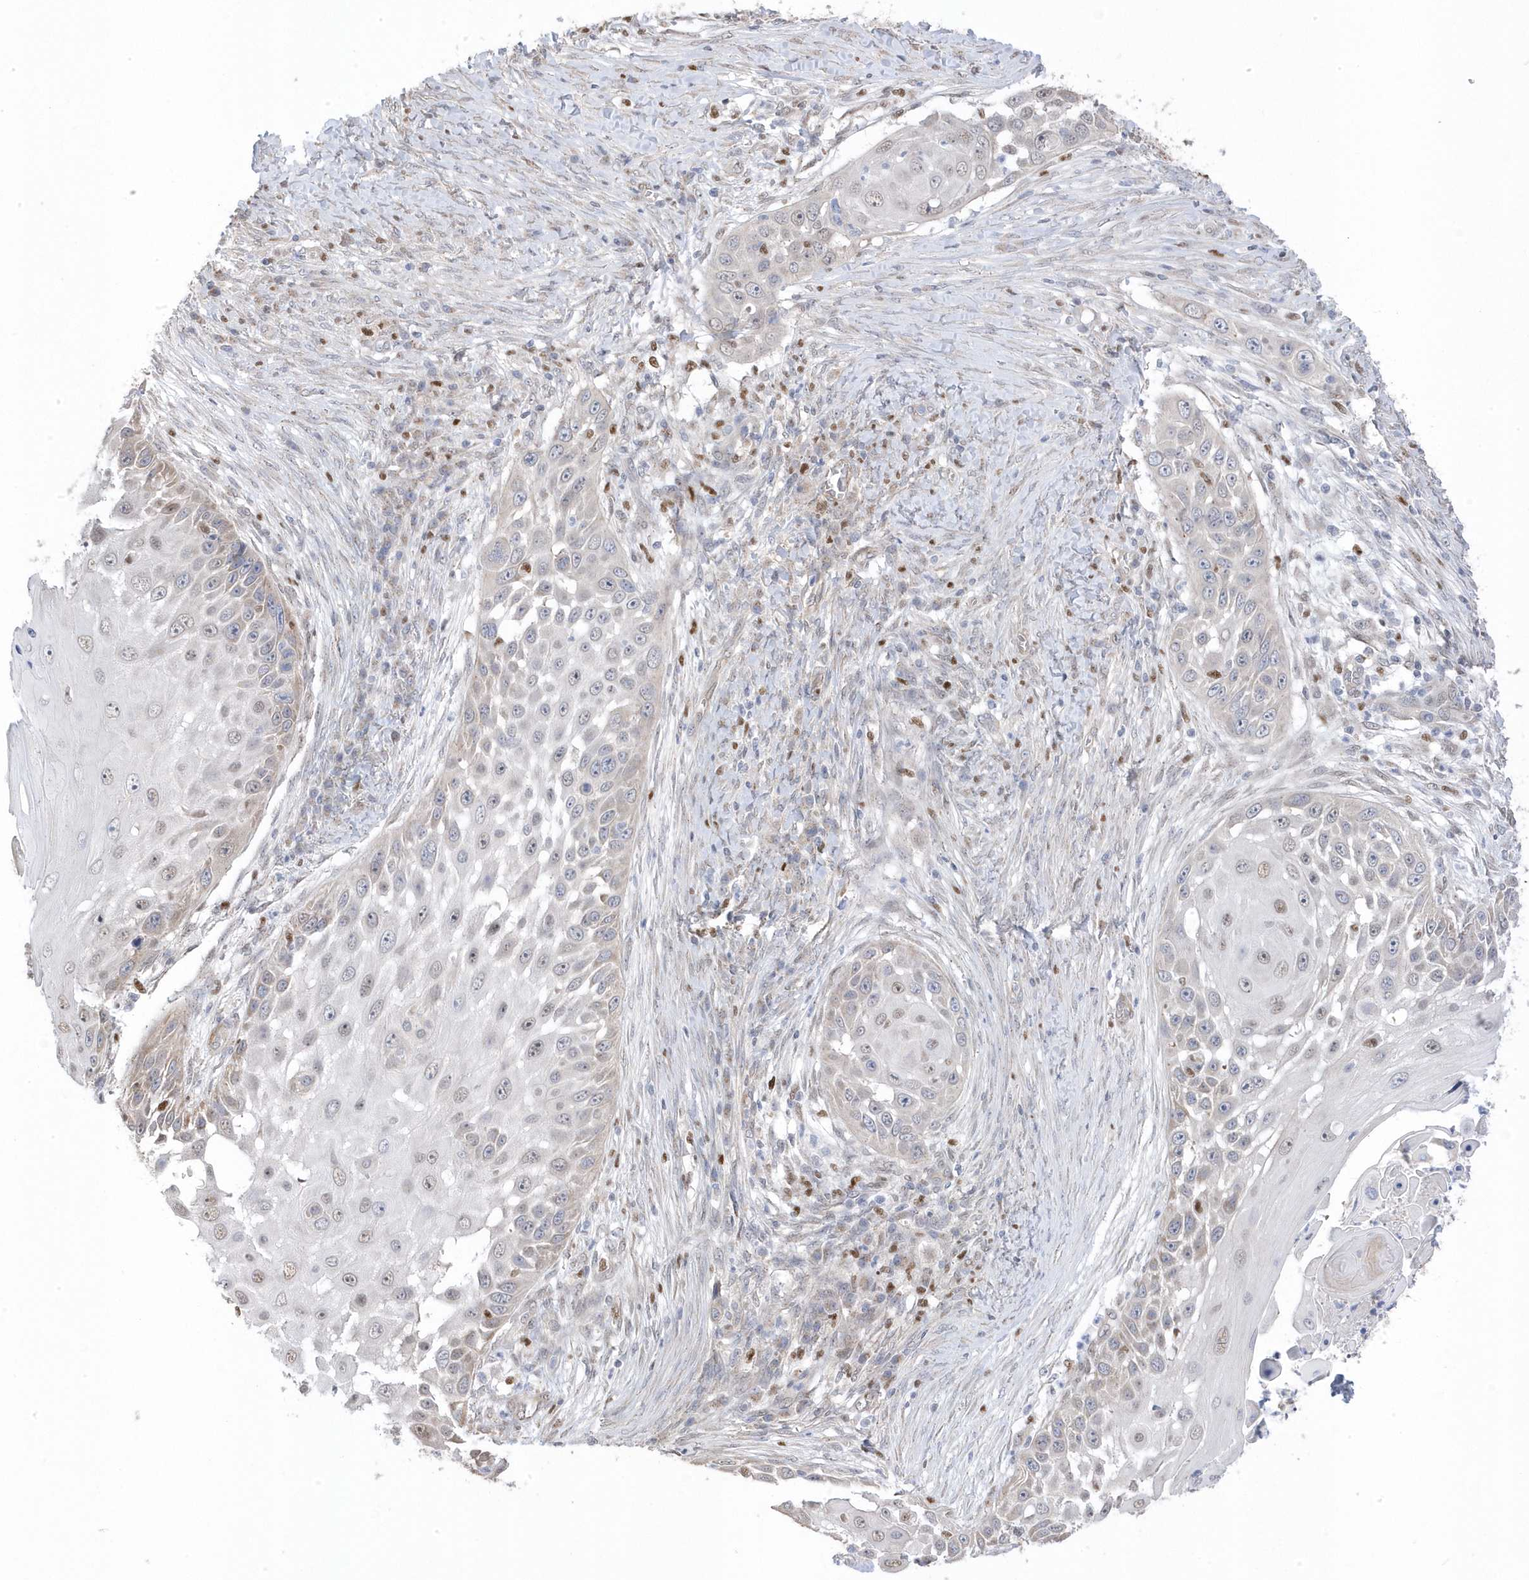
{"staining": {"intensity": "moderate", "quantity": "<25%", "location": "nuclear"}, "tissue": "skin cancer", "cell_type": "Tumor cells", "image_type": "cancer", "snomed": [{"axis": "morphology", "description": "Squamous cell carcinoma, NOS"}, {"axis": "topography", "description": "Skin"}], "caption": "Immunohistochemical staining of skin cancer (squamous cell carcinoma) exhibits moderate nuclear protein staining in about <25% of tumor cells. (DAB IHC with brightfield microscopy, high magnification).", "gene": "GTPBP6", "patient": {"sex": "female", "age": 44}}